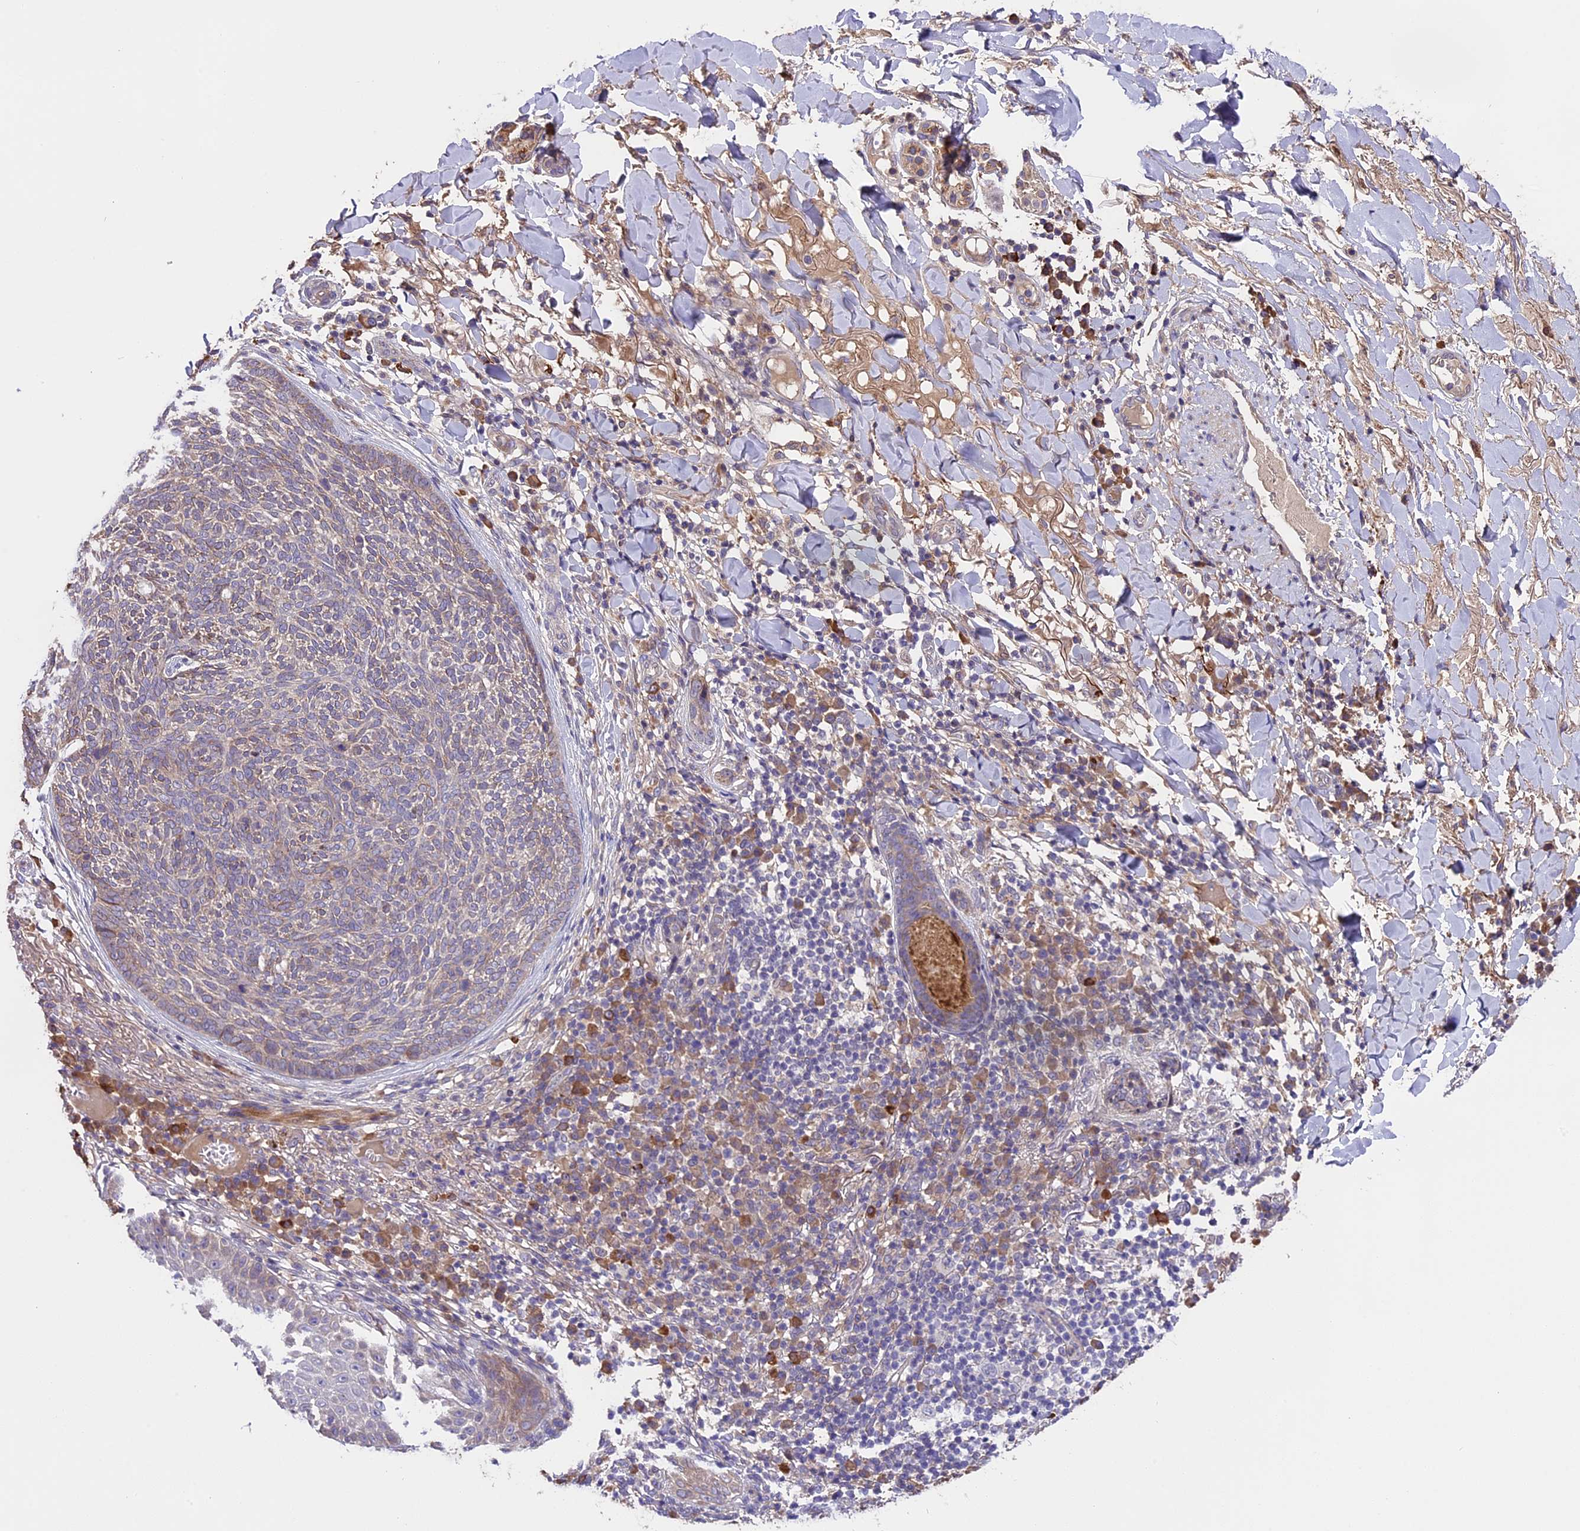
{"staining": {"intensity": "weak", "quantity": "25%-75%", "location": "cytoplasmic/membranous"}, "tissue": "skin cancer", "cell_type": "Tumor cells", "image_type": "cancer", "snomed": [{"axis": "morphology", "description": "Basal cell carcinoma"}, {"axis": "topography", "description": "Skin"}], "caption": "IHC (DAB (3,3'-diaminobenzidine)) staining of human skin cancer reveals weak cytoplasmic/membranous protein staining in about 25%-75% of tumor cells. The staining was performed using DAB (3,3'-diaminobenzidine) to visualize the protein expression in brown, while the nuclei were stained in blue with hematoxylin (Magnification: 20x).", "gene": "ABCC10", "patient": {"sex": "male", "age": 85}}